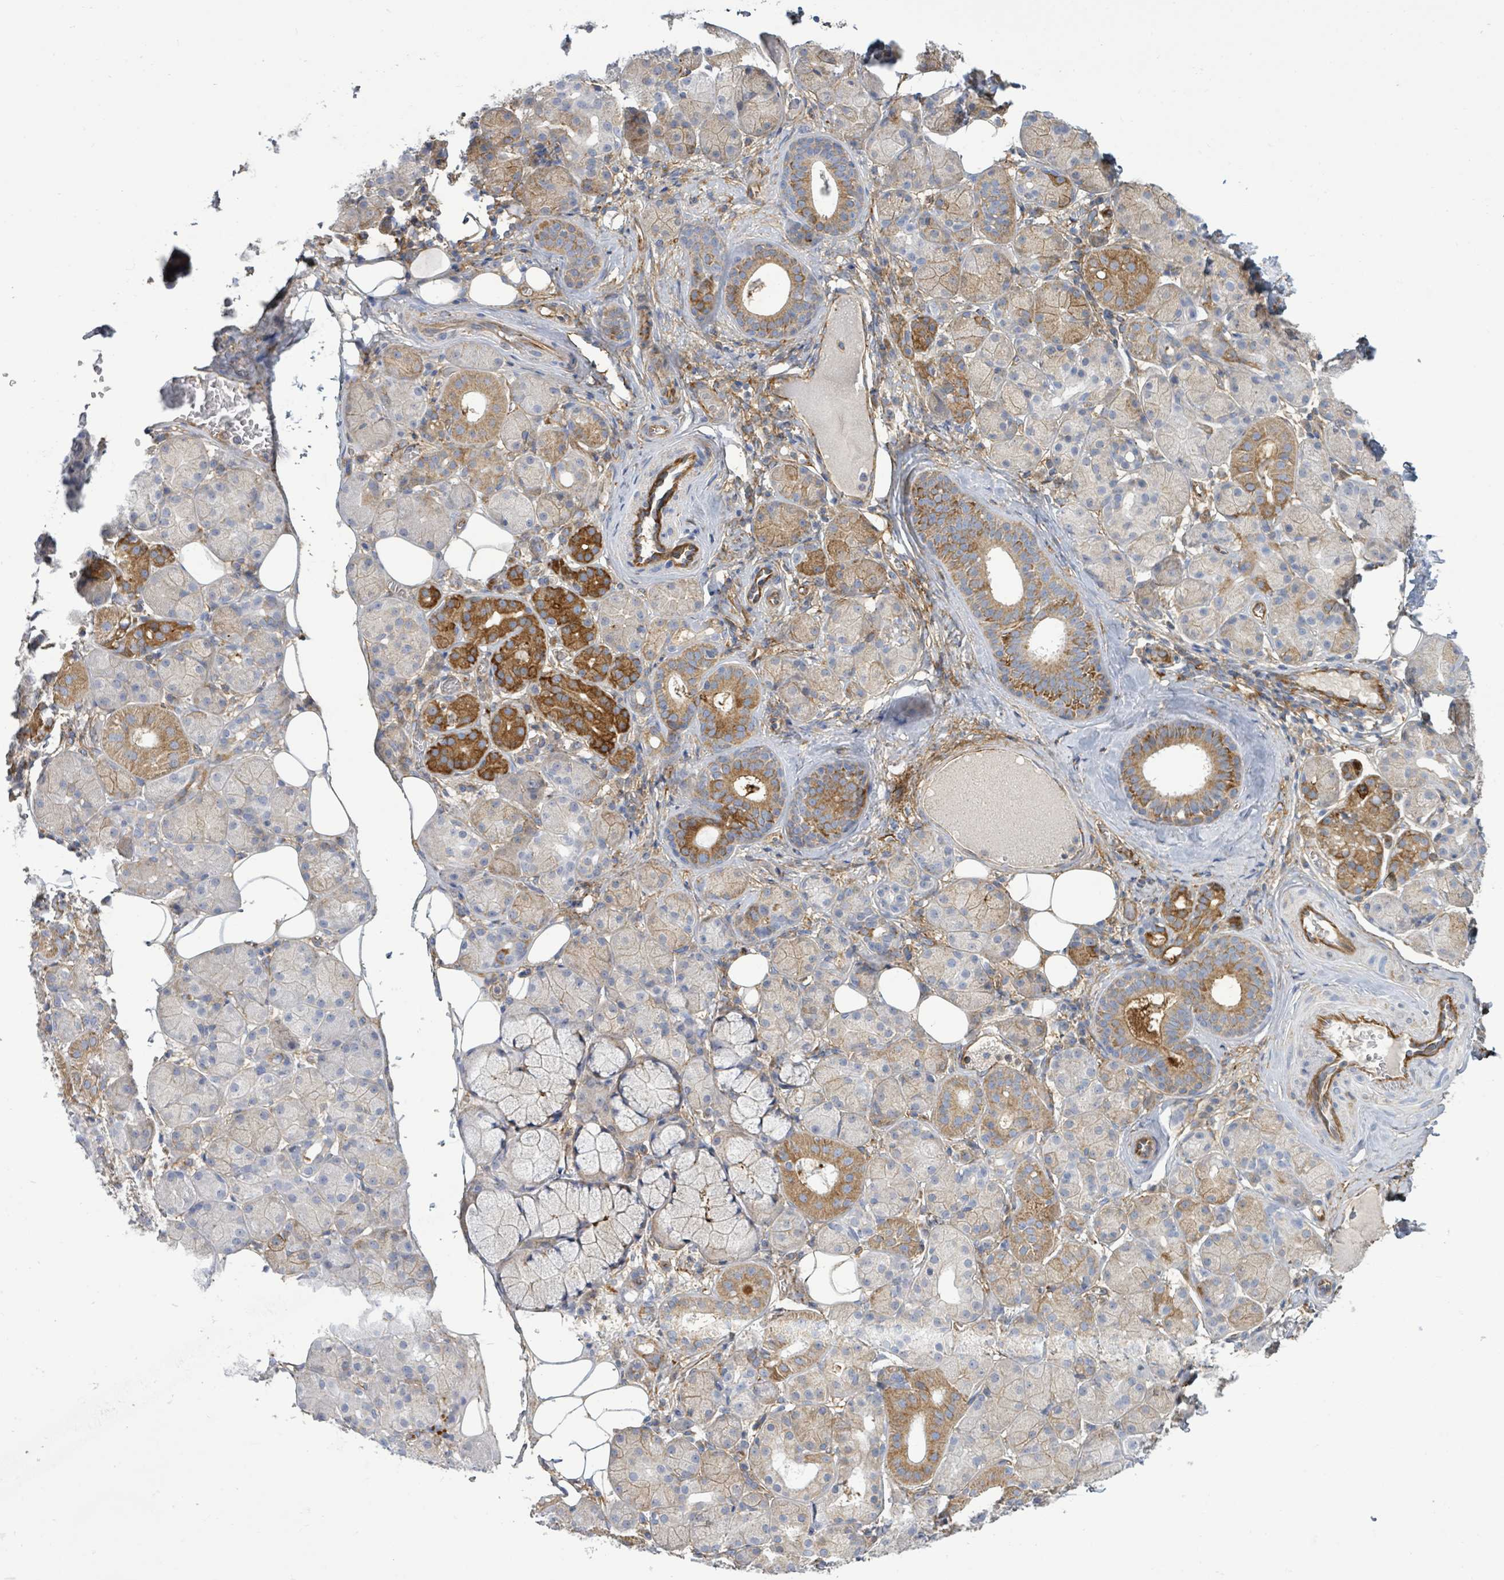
{"staining": {"intensity": "strong", "quantity": "25%-75%", "location": "cytoplasmic/membranous"}, "tissue": "salivary gland", "cell_type": "Glandular cells", "image_type": "normal", "snomed": [{"axis": "morphology", "description": "Squamous cell carcinoma, NOS"}, {"axis": "topography", "description": "Skin"}, {"axis": "topography", "description": "Head-Neck"}], "caption": "A high-resolution histopathology image shows immunohistochemistry (IHC) staining of unremarkable salivary gland, which reveals strong cytoplasmic/membranous staining in about 25%-75% of glandular cells. Nuclei are stained in blue.", "gene": "EGFL7", "patient": {"sex": "male", "age": 80}}